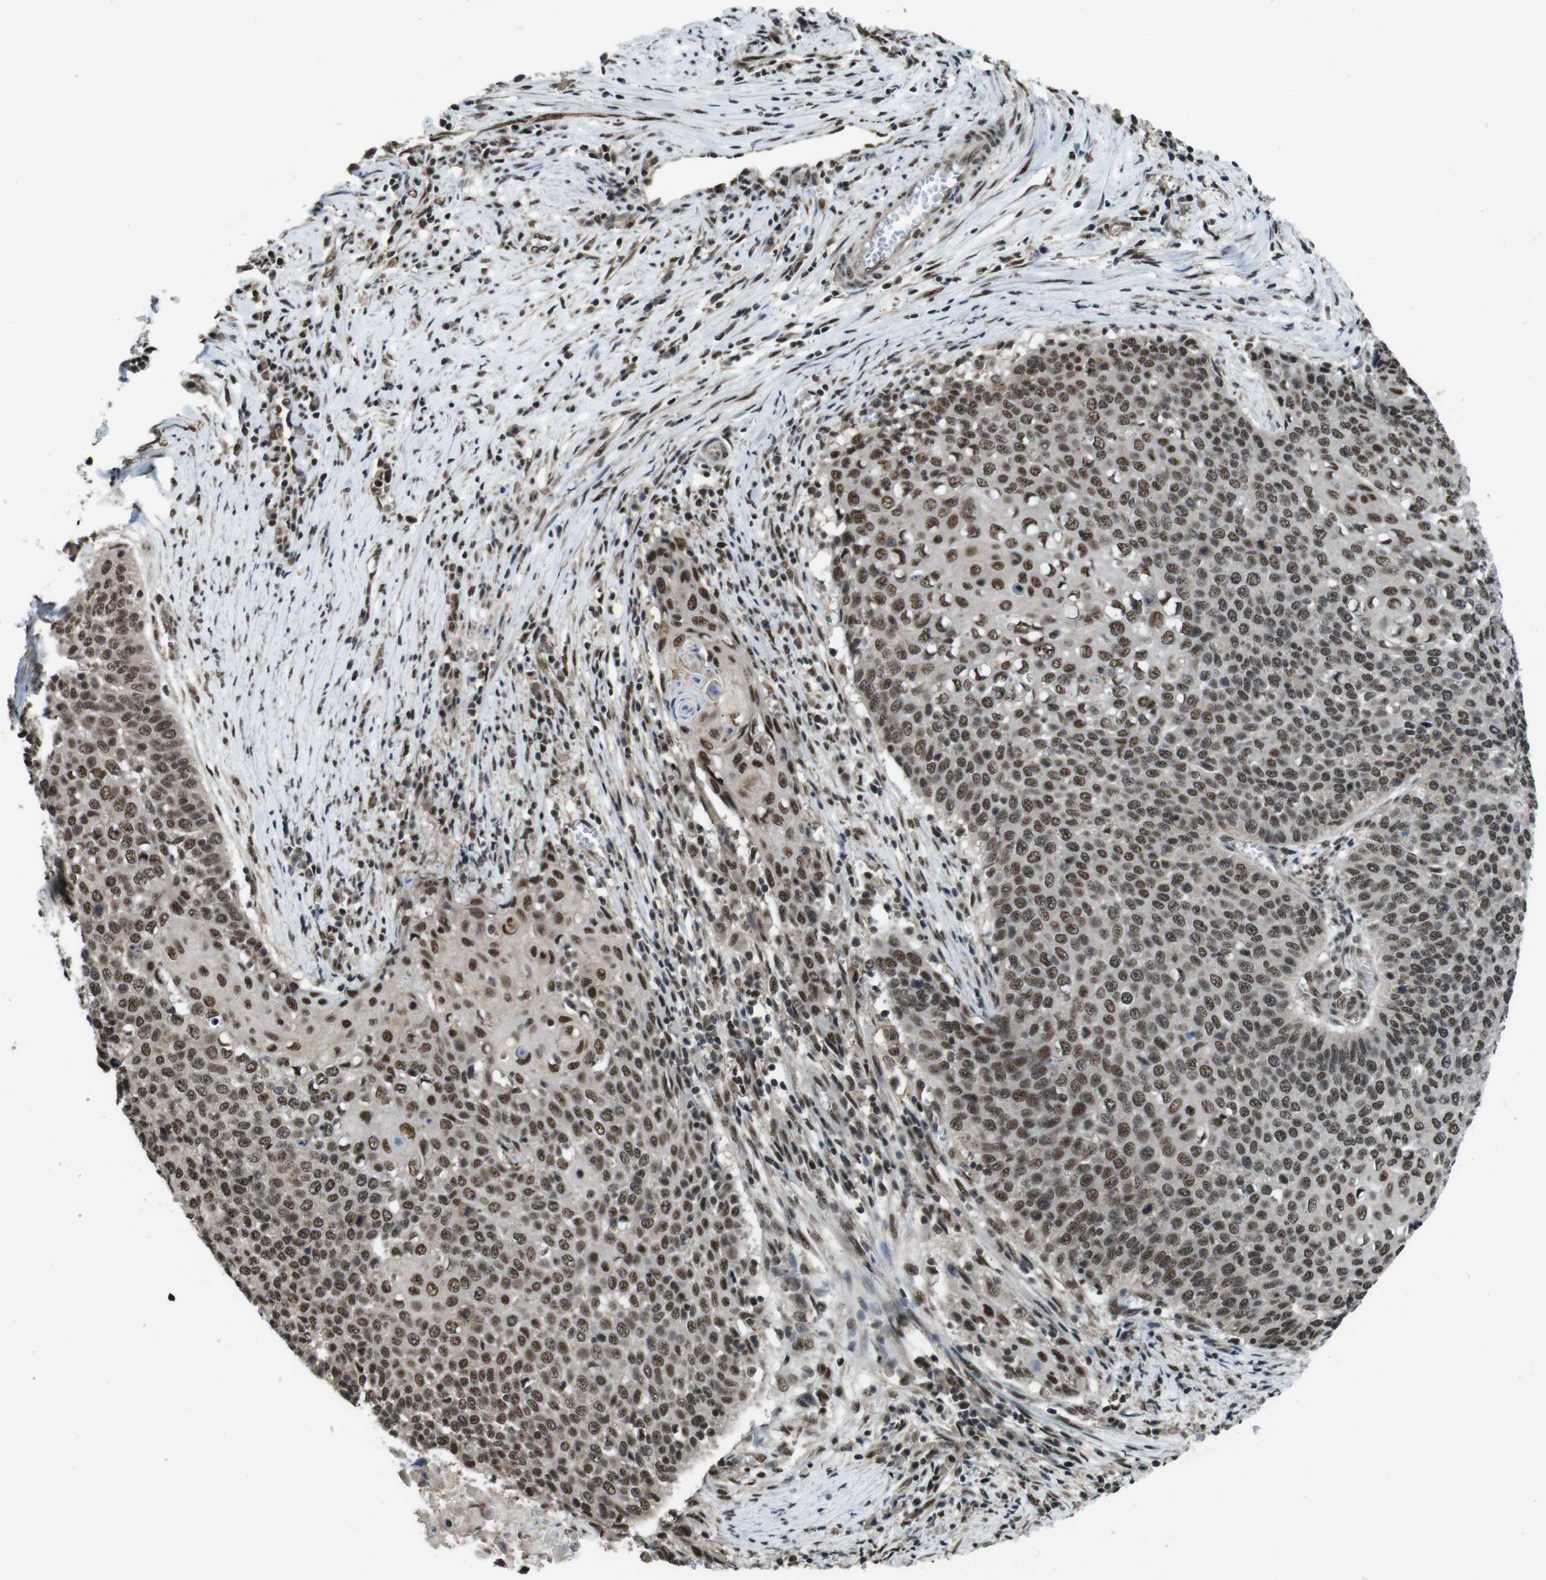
{"staining": {"intensity": "moderate", "quantity": ">75%", "location": "nuclear"}, "tissue": "cervical cancer", "cell_type": "Tumor cells", "image_type": "cancer", "snomed": [{"axis": "morphology", "description": "Squamous cell carcinoma, NOS"}, {"axis": "topography", "description": "Cervix"}], "caption": "Human cervical cancer stained with a brown dye exhibits moderate nuclear positive expression in approximately >75% of tumor cells.", "gene": "NR4A2", "patient": {"sex": "female", "age": 39}}